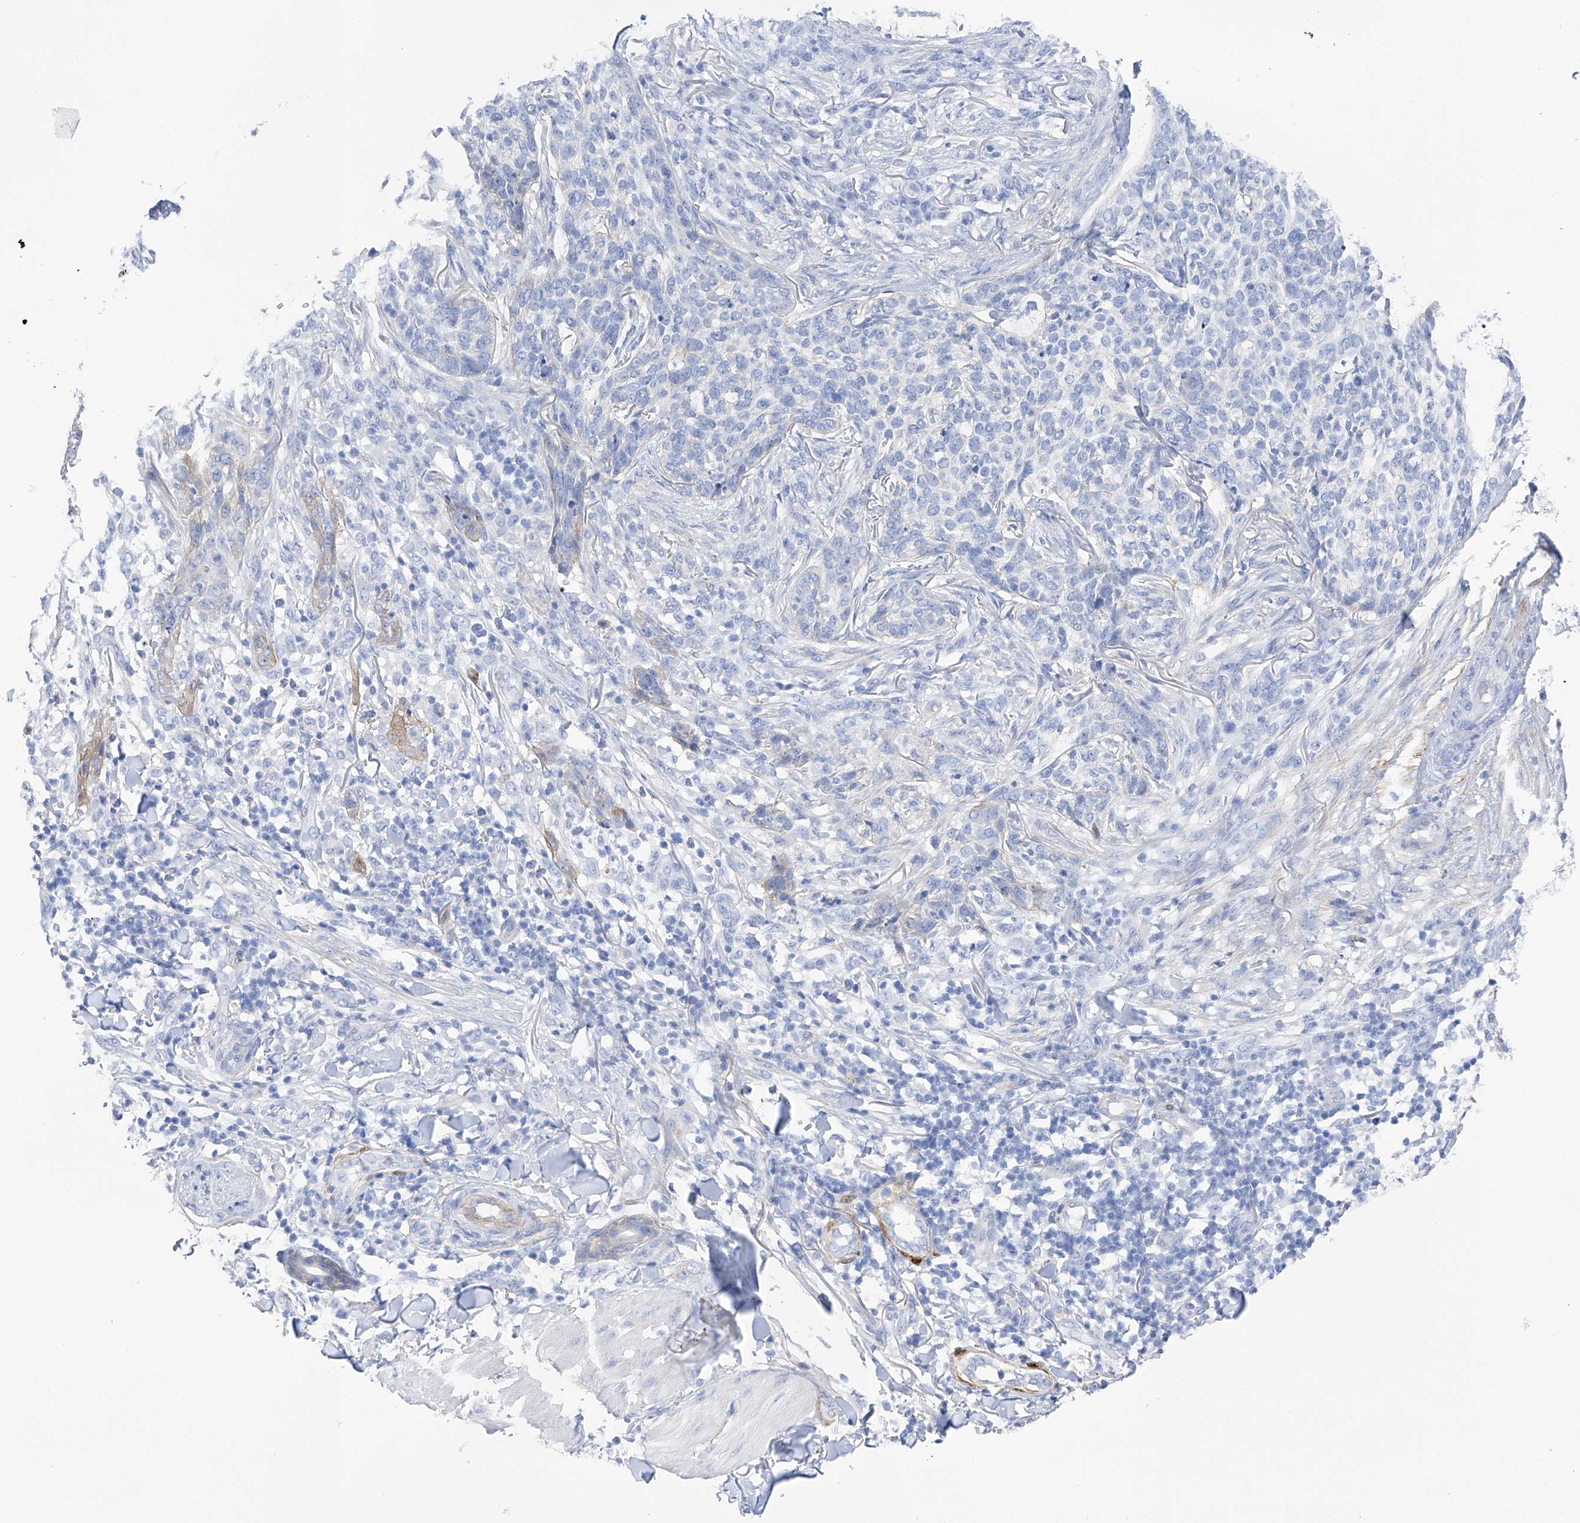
{"staining": {"intensity": "moderate", "quantity": "<25%", "location": "cytoplasmic/membranous"}, "tissue": "skin cancer", "cell_type": "Tumor cells", "image_type": "cancer", "snomed": [{"axis": "morphology", "description": "Basal cell carcinoma"}, {"axis": "topography", "description": "Skin"}], "caption": "There is low levels of moderate cytoplasmic/membranous positivity in tumor cells of skin cancer (basal cell carcinoma), as demonstrated by immunohistochemical staining (brown color).", "gene": "TRPC7", "patient": {"sex": "female", "age": 64}}